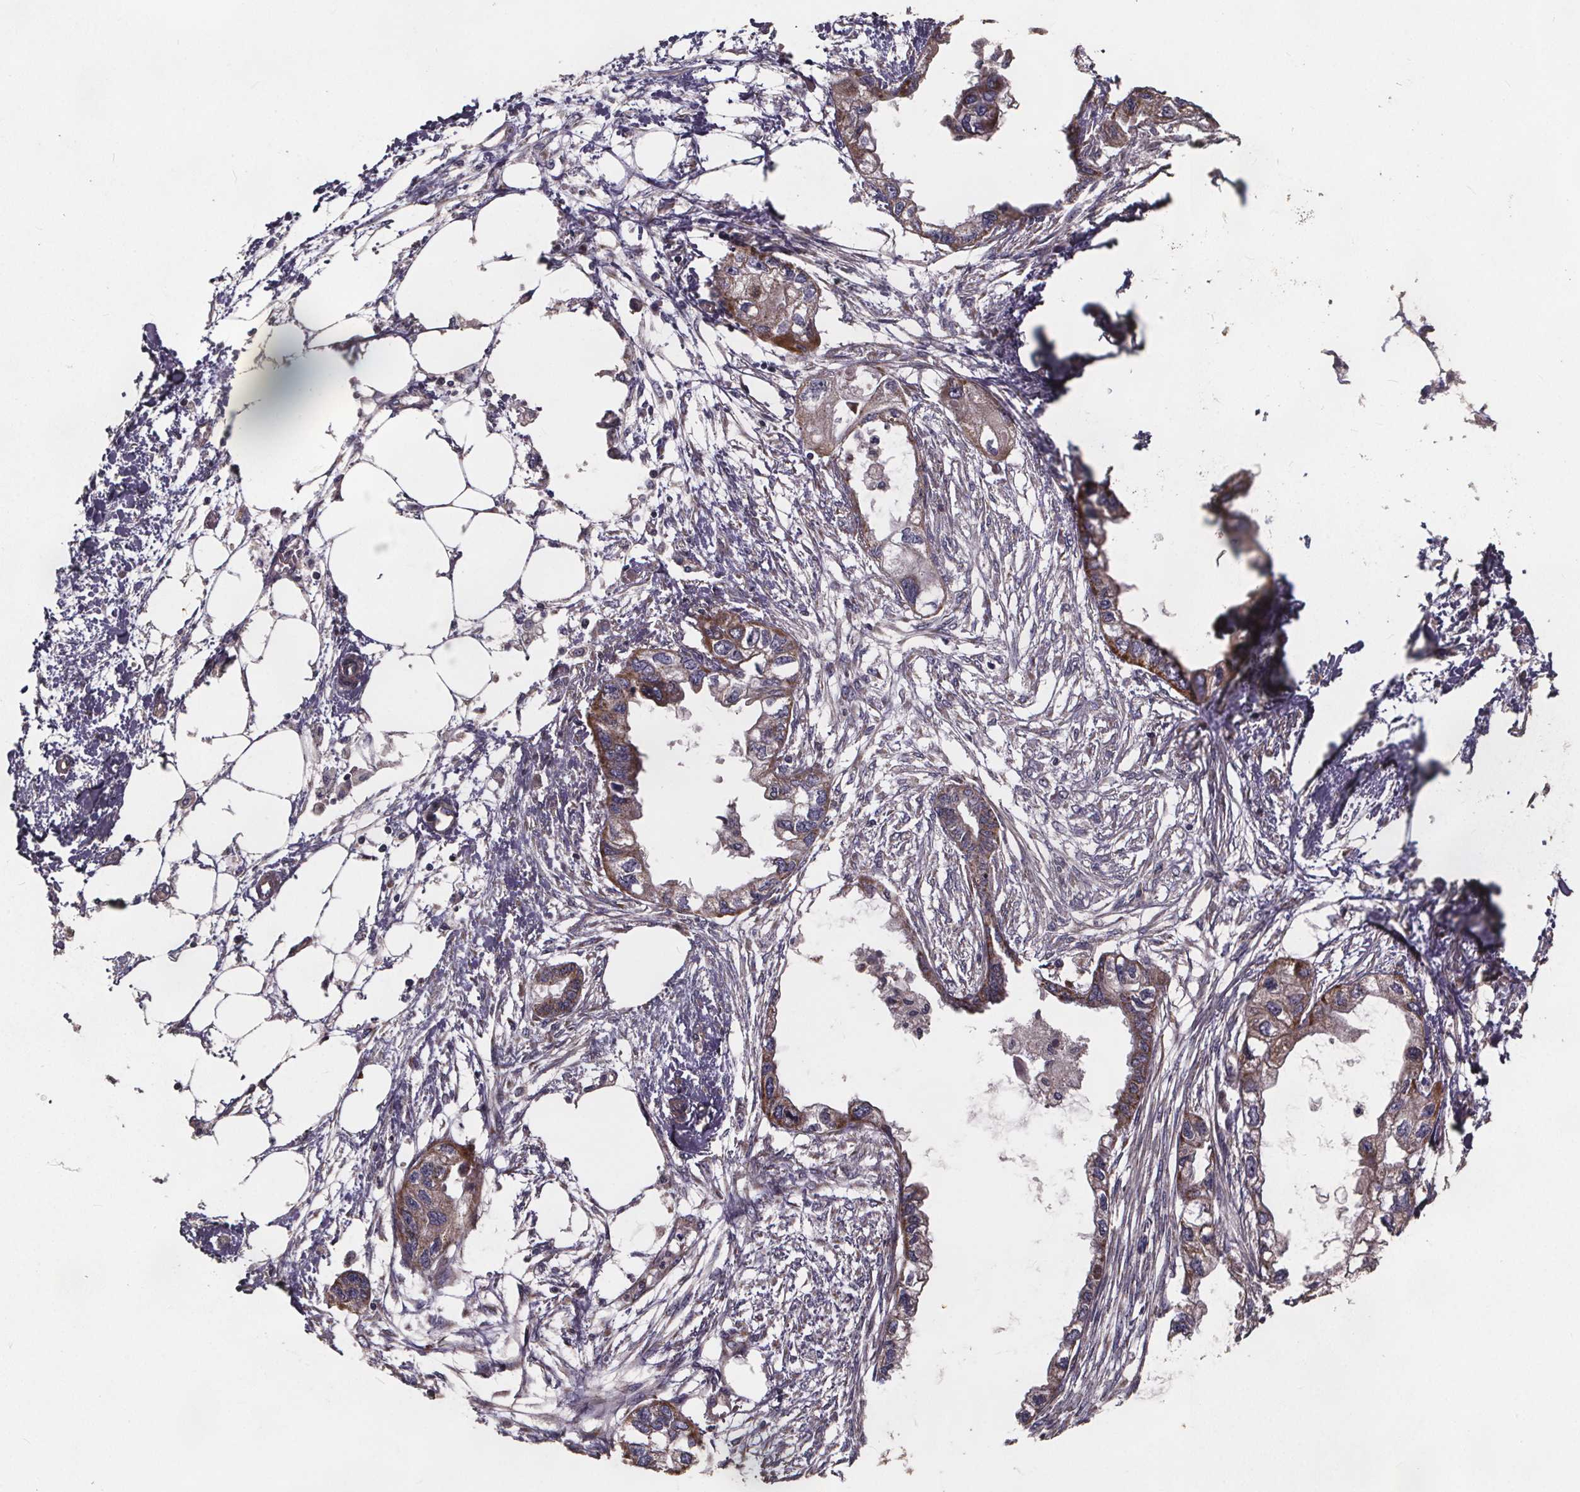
{"staining": {"intensity": "moderate", "quantity": "25%-75%", "location": "cytoplasmic/membranous"}, "tissue": "endometrial cancer", "cell_type": "Tumor cells", "image_type": "cancer", "snomed": [{"axis": "morphology", "description": "Adenocarcinoma, NOS"}, {"axis": "morphology", "description": "Adenocarcinoma, metastatic, NOS"}, {"axis": "topography", "description": "Adipose tissue"}, {"axis": "topography", "description": "Endometrium"}], "caption": "Protein expression analysis of human endometrial adenocarcinoma reveals moderate cytoplasmic/membranous staining in about 25%-75% of tumor cells.", "gene": "YME1L1", "patient": {"sex": "female", "age": 67}}